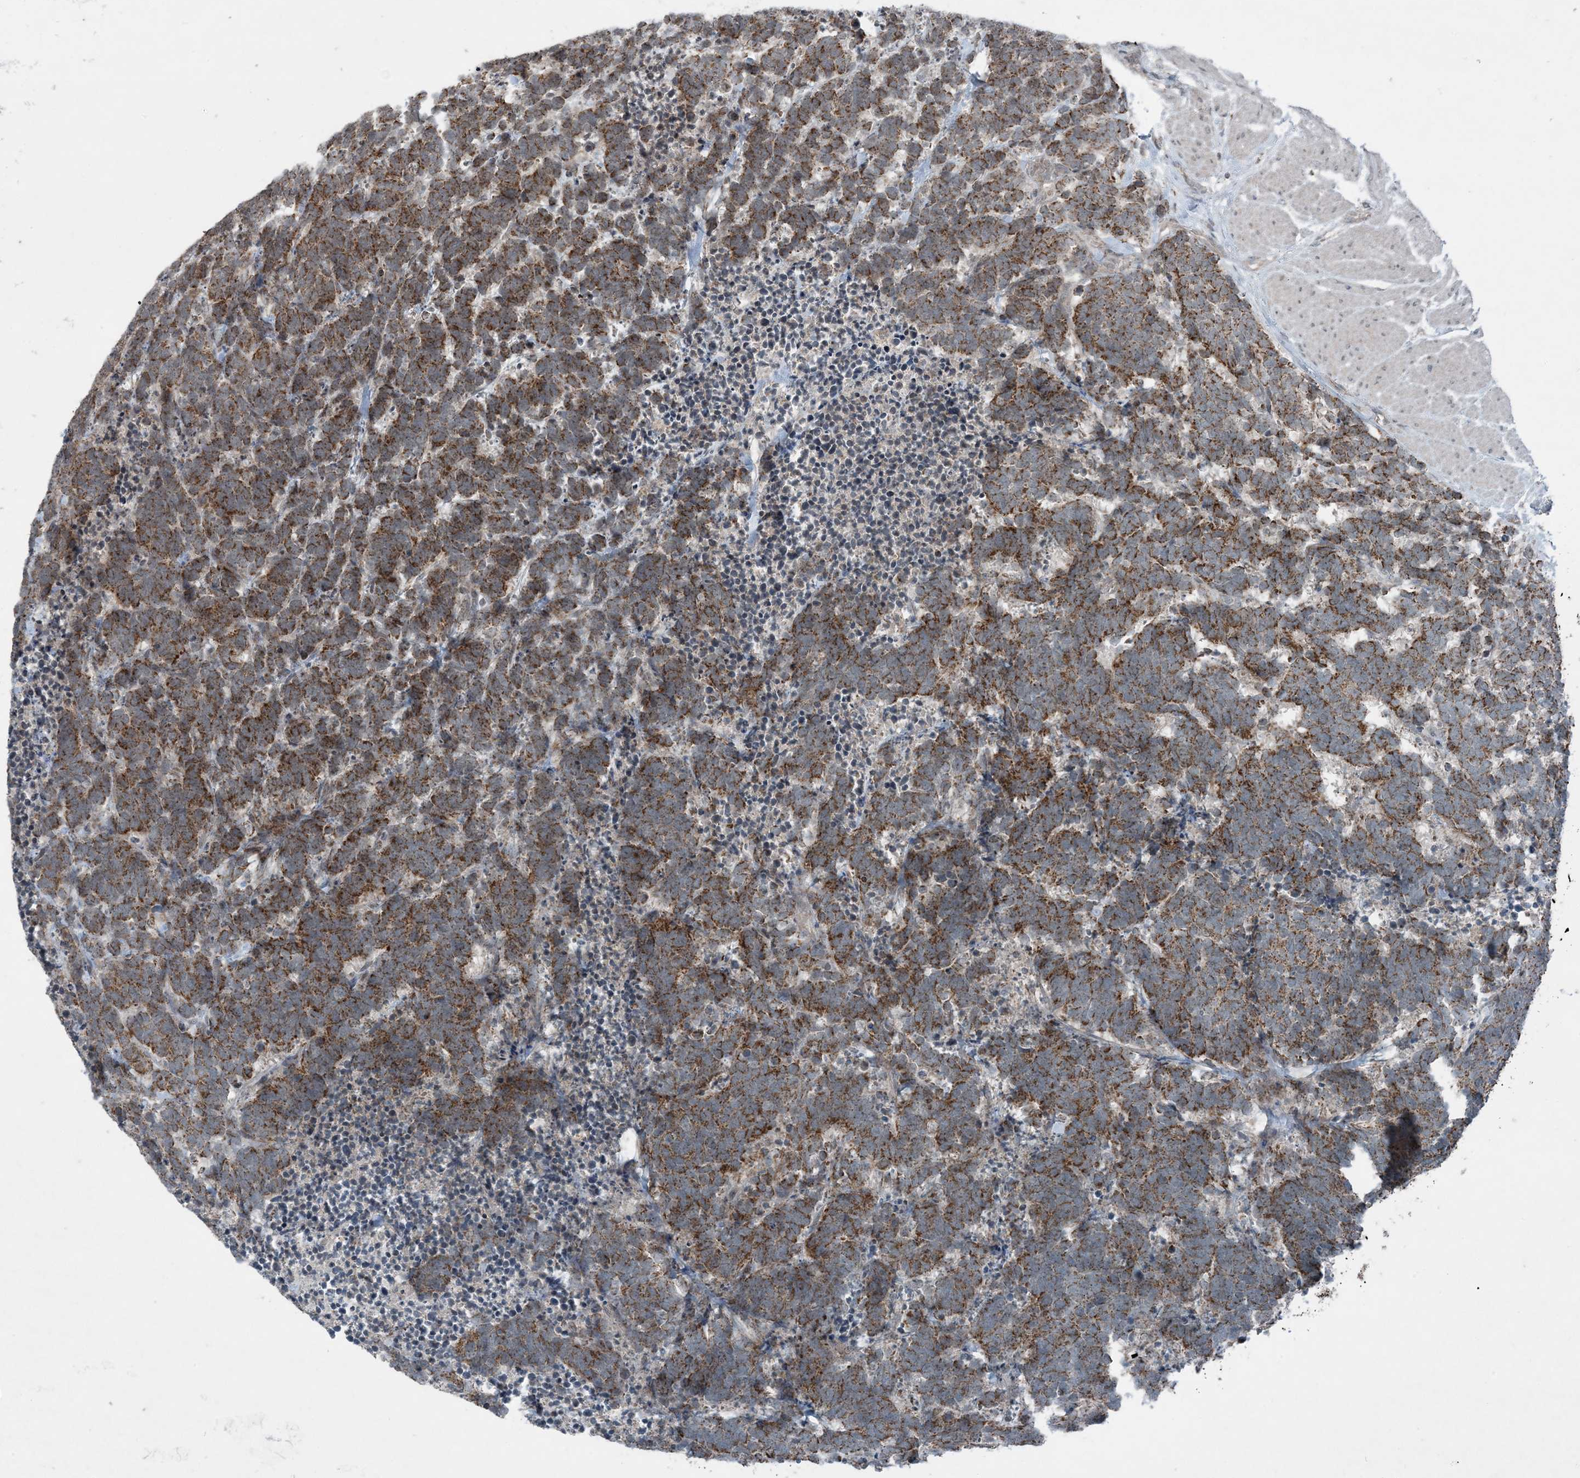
{"staining": {"intensity": "moderate", "quantity": ">75%", "location": "cytoplasmic/membranous"}, "tissue": "carcinoid", "cell_type": "Tumor cells", "image_type": "cancer", "snomed": [{"axis": "morphology", "description": "Carcinoma, NOS"}, {"axis": "morphology", "description": "Carcinoid, malignant, NOS"}, {"axis": "topography", "description": "Urinary bladder"}], "caption": "Protein staining of malignant carcinoid tissue demonstrates moderate cytoplasmic/membranous staining in about >75% of tumor cells. The staining was performed using DAB, with brown indicating positive protein expression. Nuclei are stained blue with hematoxylin.", "gene": "PC", "patient": {"sex": "male", "age": 57}}